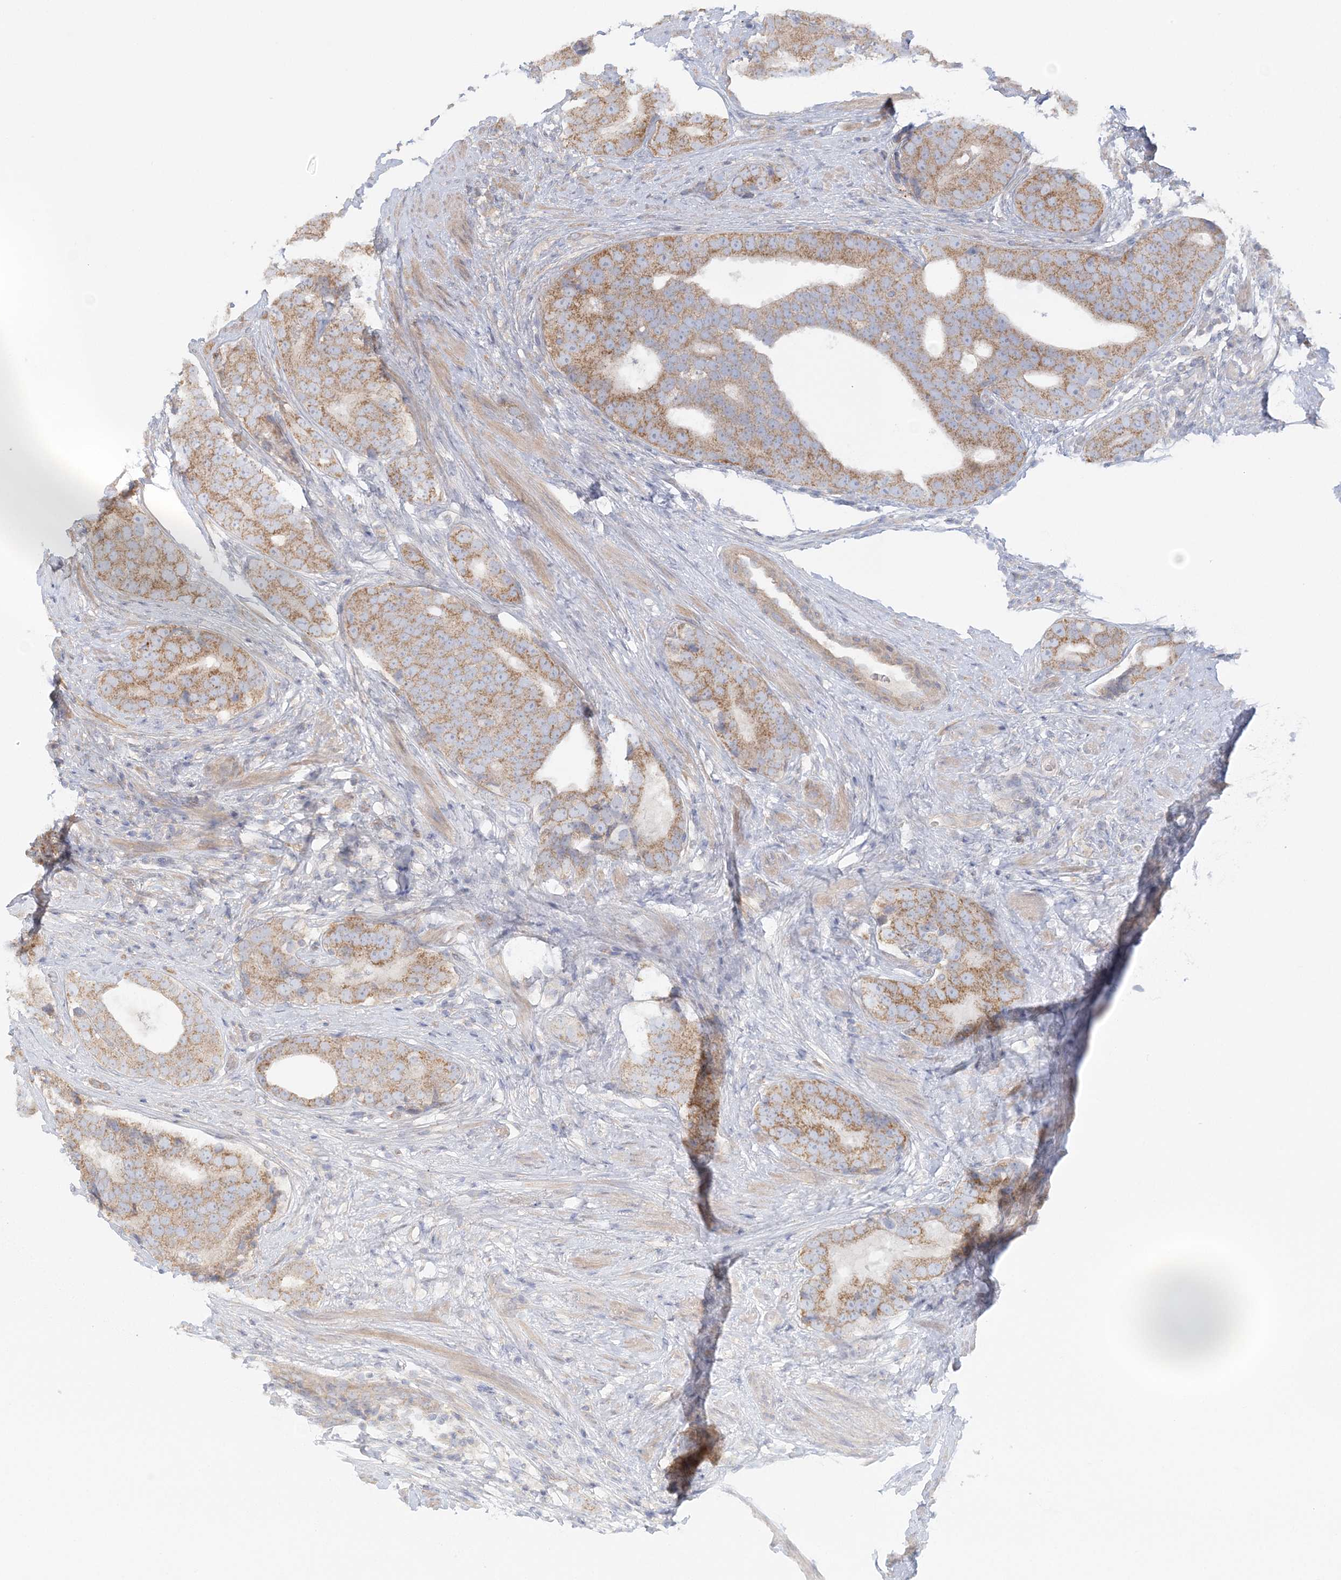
{"staining": {"intensity": "moderate", "quantity": ">75%", "location": "cytoplasmic/membranous"}, "tissue": "prostate cancer", "cell_type": "Tumor cells", "image_type": "cancer", "snomed": [{"axis": "morphology", "description": "Adenocarcinoma, High grade"}, {"axis": "topography", "description": "Prostate"}], "caption": "Immunohistochemical staining of prostate cancer demonstrates medium levels of moderate cytoplasmic/membranous positivity in about >75% of tumor cells.", "gene": "KIAA0232", "patient": {"sex": "male", "age": 56}}